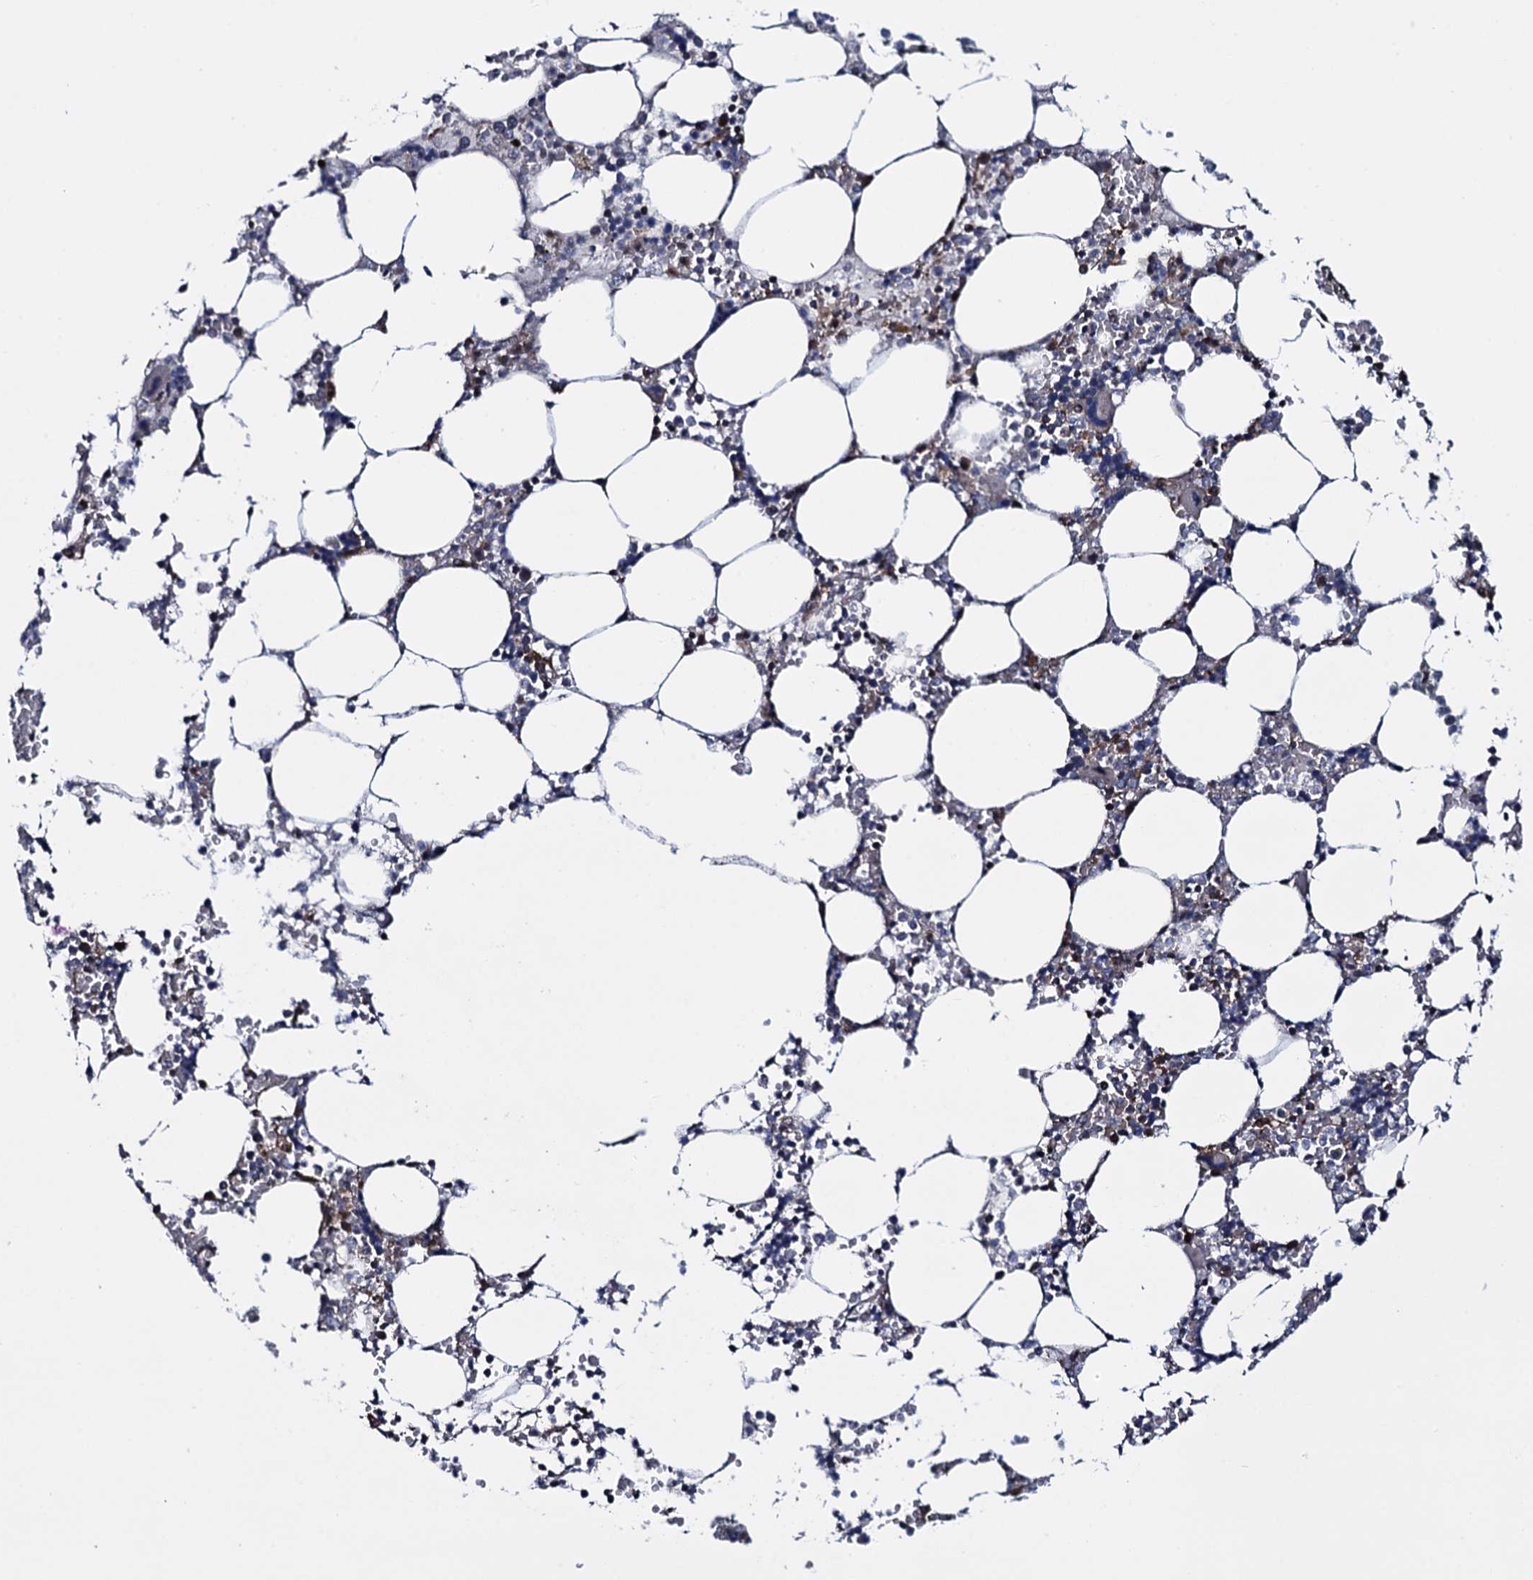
{"staining": {"intensity": "moderate", "quantity": "<25%", "location": "cytoplasmic/membranous"}, "tissue": "bone marrow", "cell_type": "Hematopoietic cells", "image_type": "normal", "snomed": [{"axis": "morphology", "description": "Normal tissue, NOS"}, {"axis": "topography", "description": "Bone marrow"}], "caption": "Hematopoietic cells reveal low levels of moderate cytoplasmic/membranous staining in approximately <25% of cells in normal human bone marrow. The protein of interest is stained brown, and the nuclei are stained in blue (DAB (3,3'-diaminobenzidine) IHC with brightfield microscopy, high magnification).", "gene": "CCDC102A", "patient": {"sex": "male", "age": 64}}